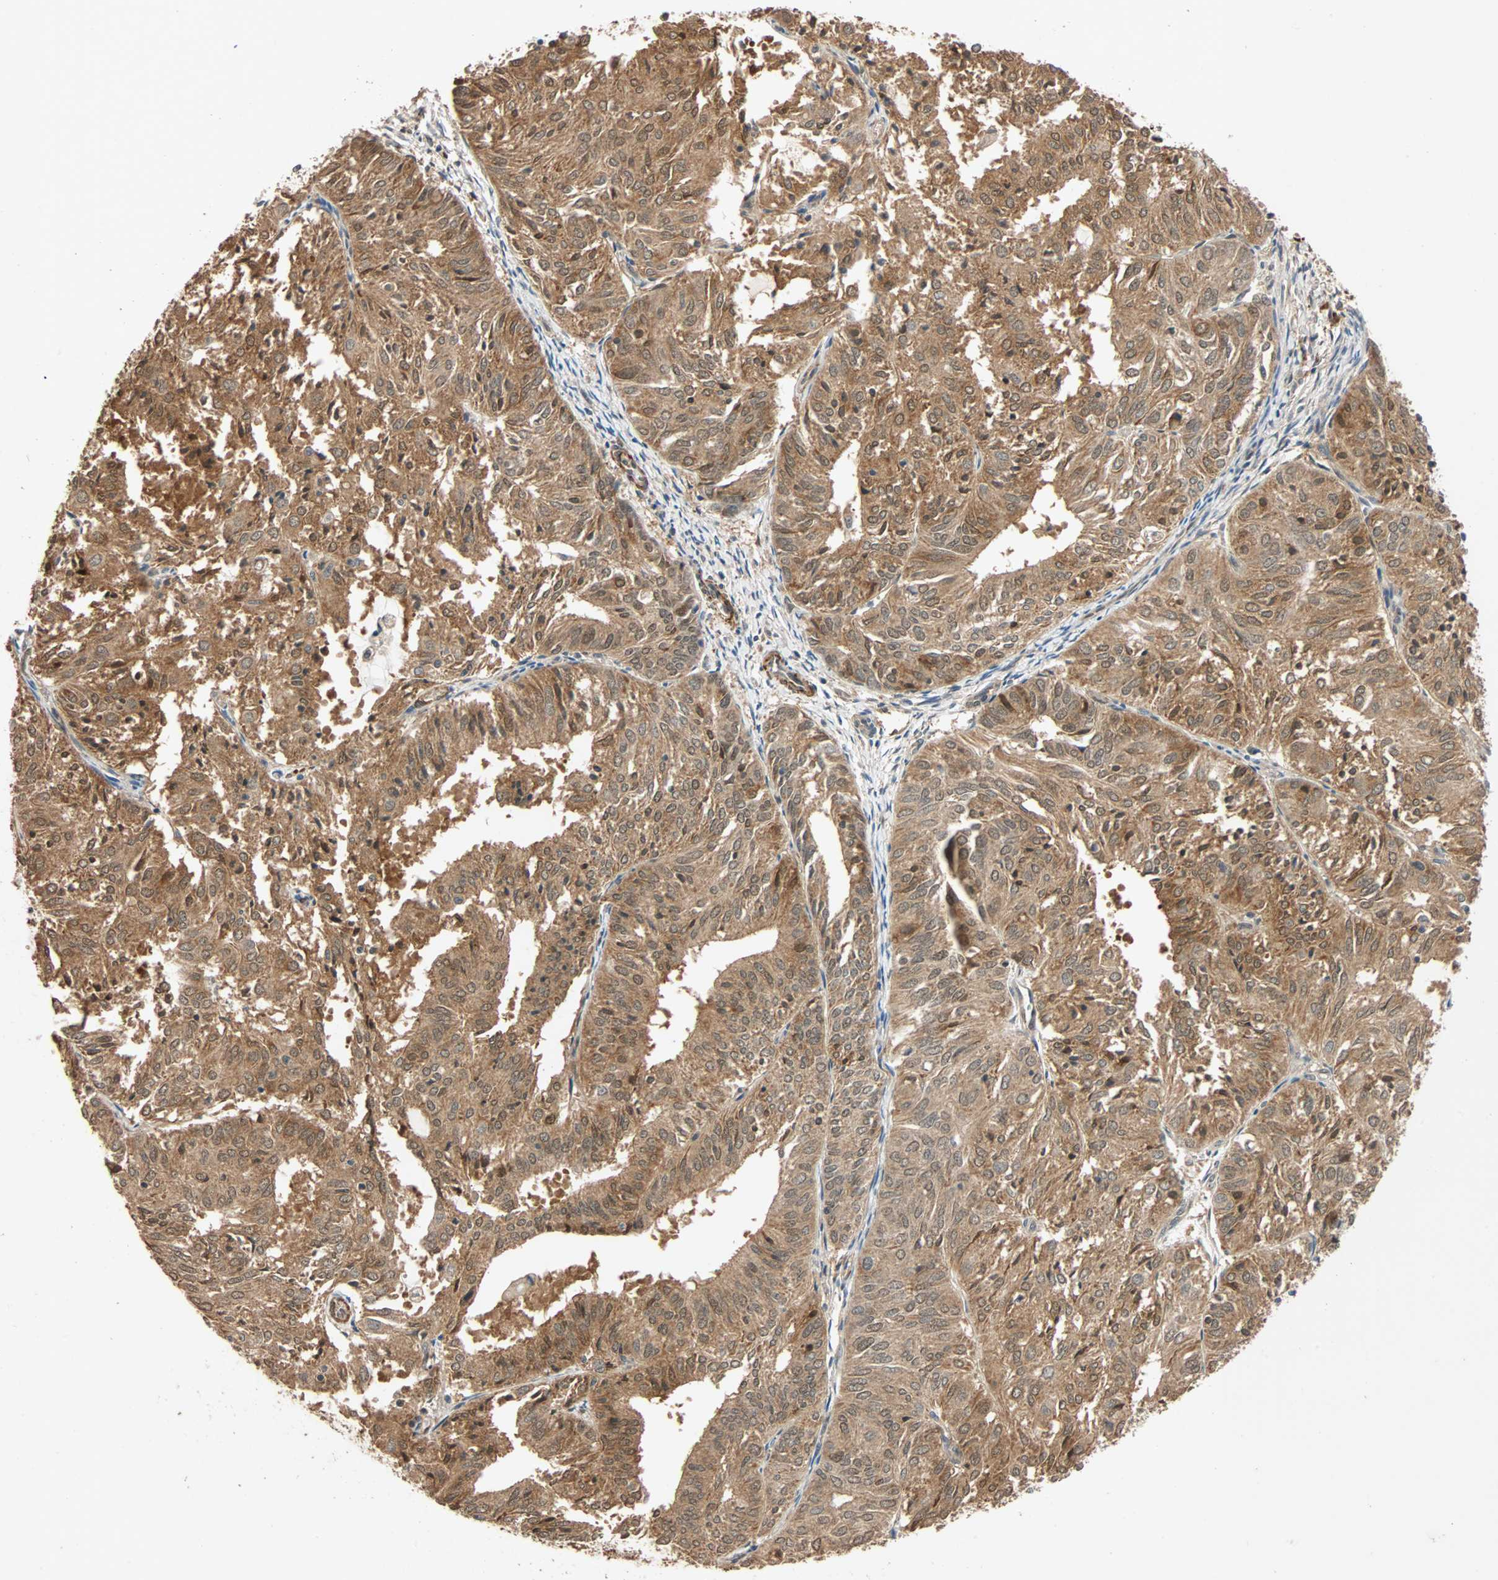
{"staining": {"intensity": "moderate", "quantity": ">75%", "location": "cytoplasmic/membranous"}, "tissue": "endometrial cancer", "cell_type": "Tumor cells", "image_type": "cancer", "snomed": [{"axis": "morphology", "description": "Adenocarcinoma, NOS"}, {"axis": "topography", "description": "Uterus"}], "caption": "The image shows staining of endometrial cancer (adenocarcinoma), revealing moderate cytoplasmic/membranous protein expression (brown color) within tumor cells.", "gene": "QSER1", "patient": {"sex": "female", "age": 60}}